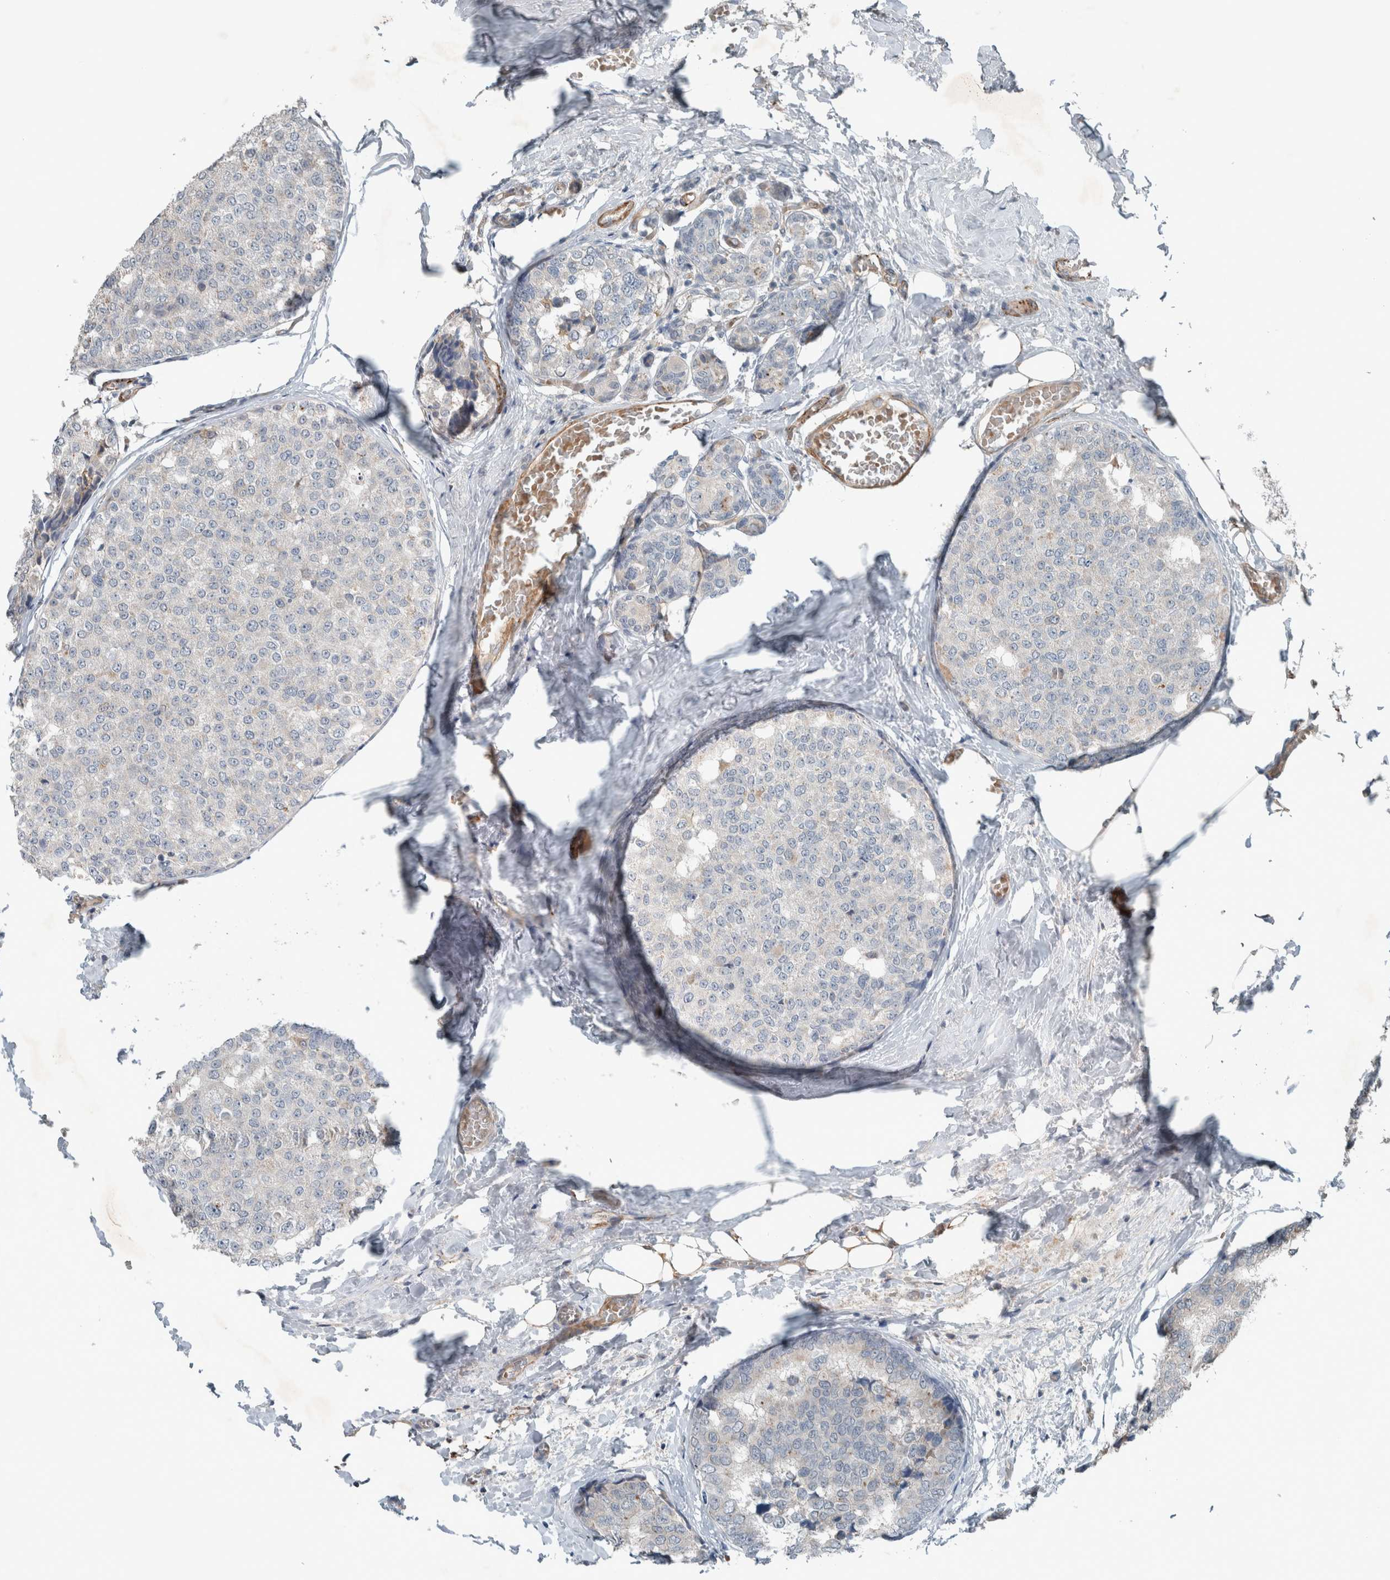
{"staining": {"intensity": "negative", "quantity": "none", "location": "none"}, "tissue": "breast cancer", "cell_type": "Tumor cells", "image_type": "cancer", "snomed": [{"axis": "morphology", "description": "Normal tissue, NOS"}, {"axis": "morphology", "description": "Duct carcinoma"}, {"axis": "topography", "description": "Breast"}], "caption": "This is a photomicrograph of IHC staining of breast intraductal carcinoma, which shows no positivity in tumor cells. Brightfield microscopy of immunohistochemistry (IHC) stained with DAB (brown) and hematoxylin (blue), captured at high magnification.", "gene": "JADE2", "patient": {"sex": "female", "age": 43}}